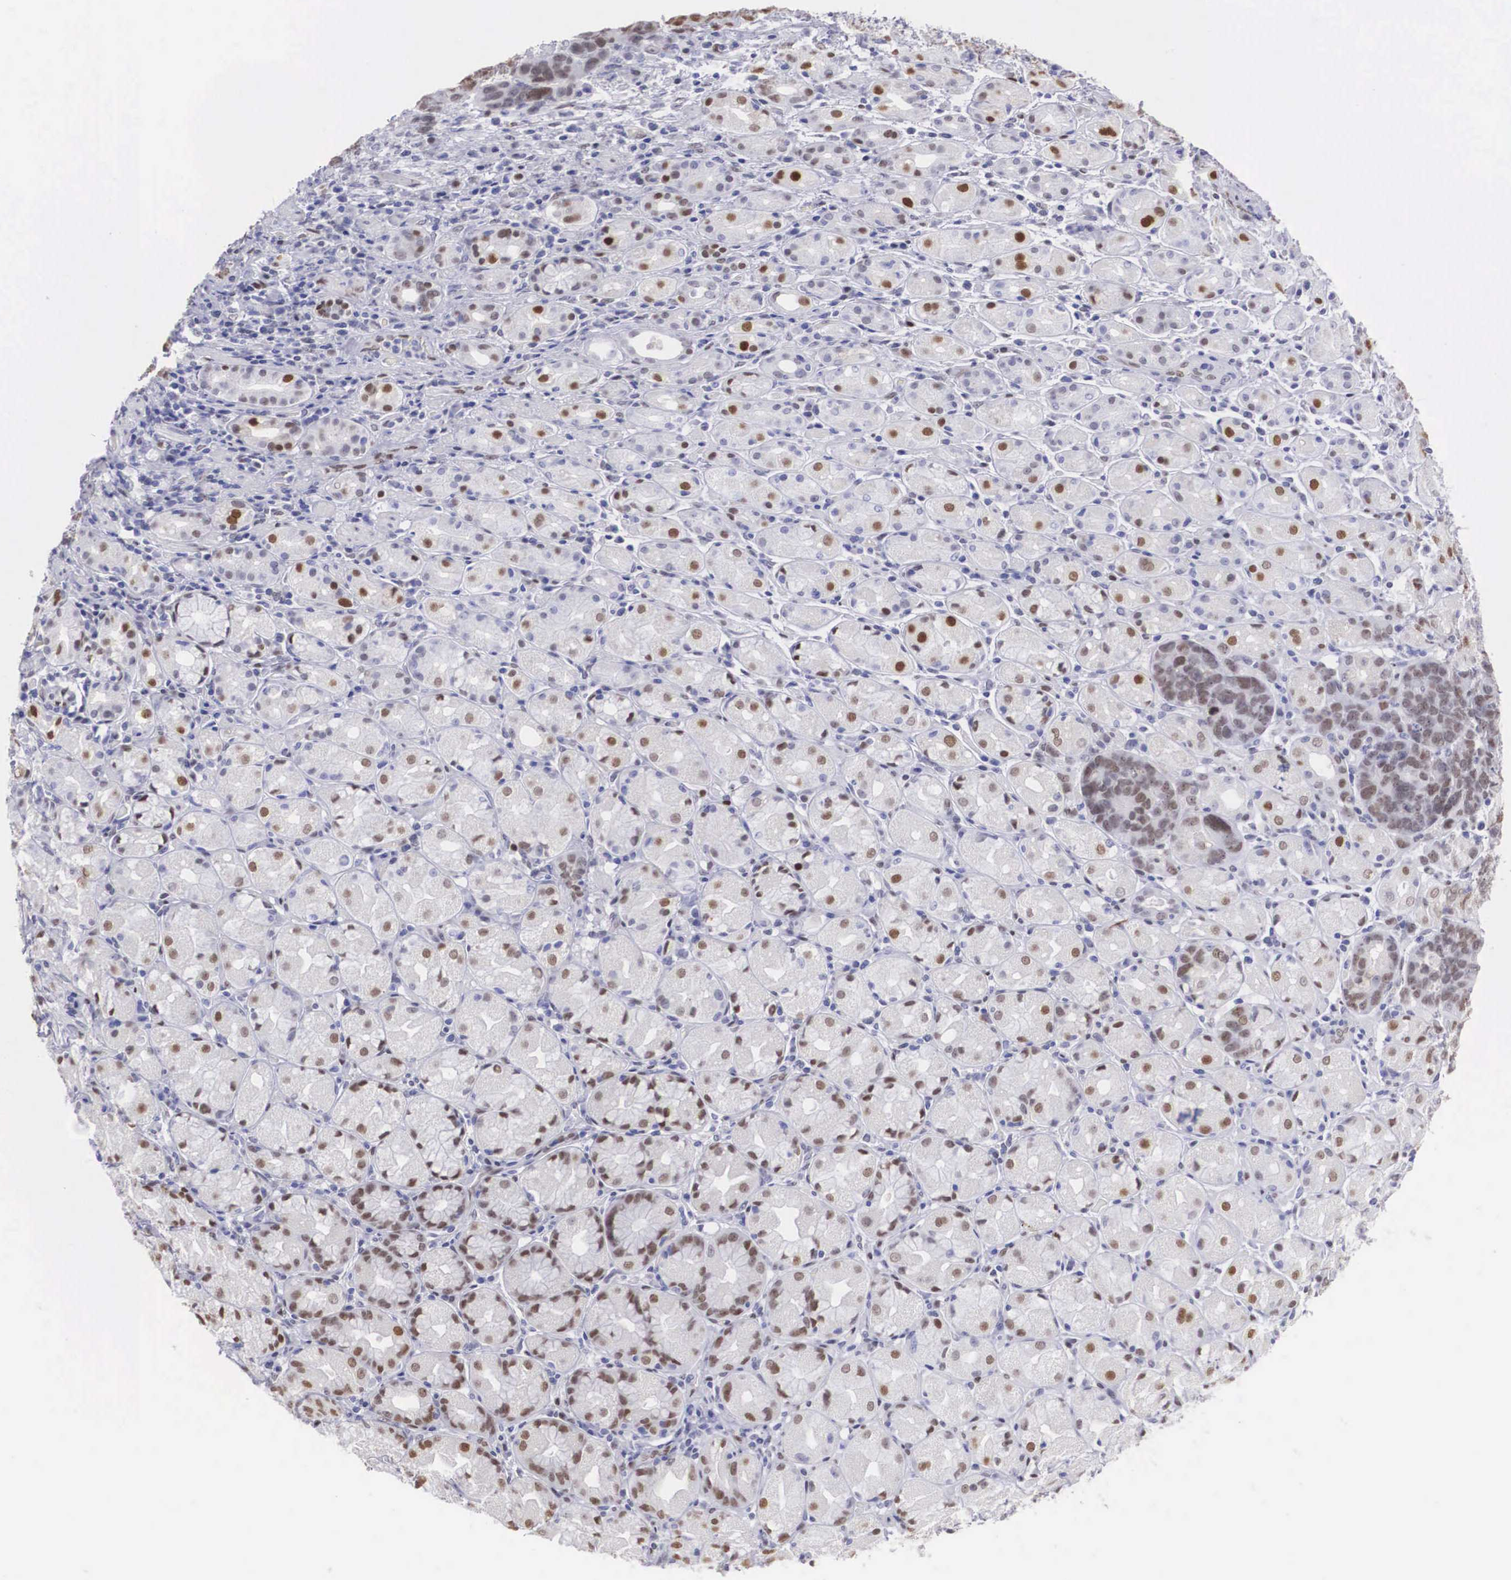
{"staining": {"intensity": "moderate", "quantity": "25%-75%", "location": "nuclear"}, "tissue": "stomach cancer", "cell_type": "Tumor cells", "image_type": "cancer", "snomed": [{"axis": "morphology", "description": "Adenocarcinoma, NOS"}, {"axis": "topography", "description": "Stomach, upper"}], "caption": "High-power microscopy captured an immunohistochemistry (IHC) image of stomach cancer, revealing moderate nuclear positivity in about 25%-75% of tumor cells.", "gene": "HMGN5", "patient": {"sex": "male", "age": 71}}